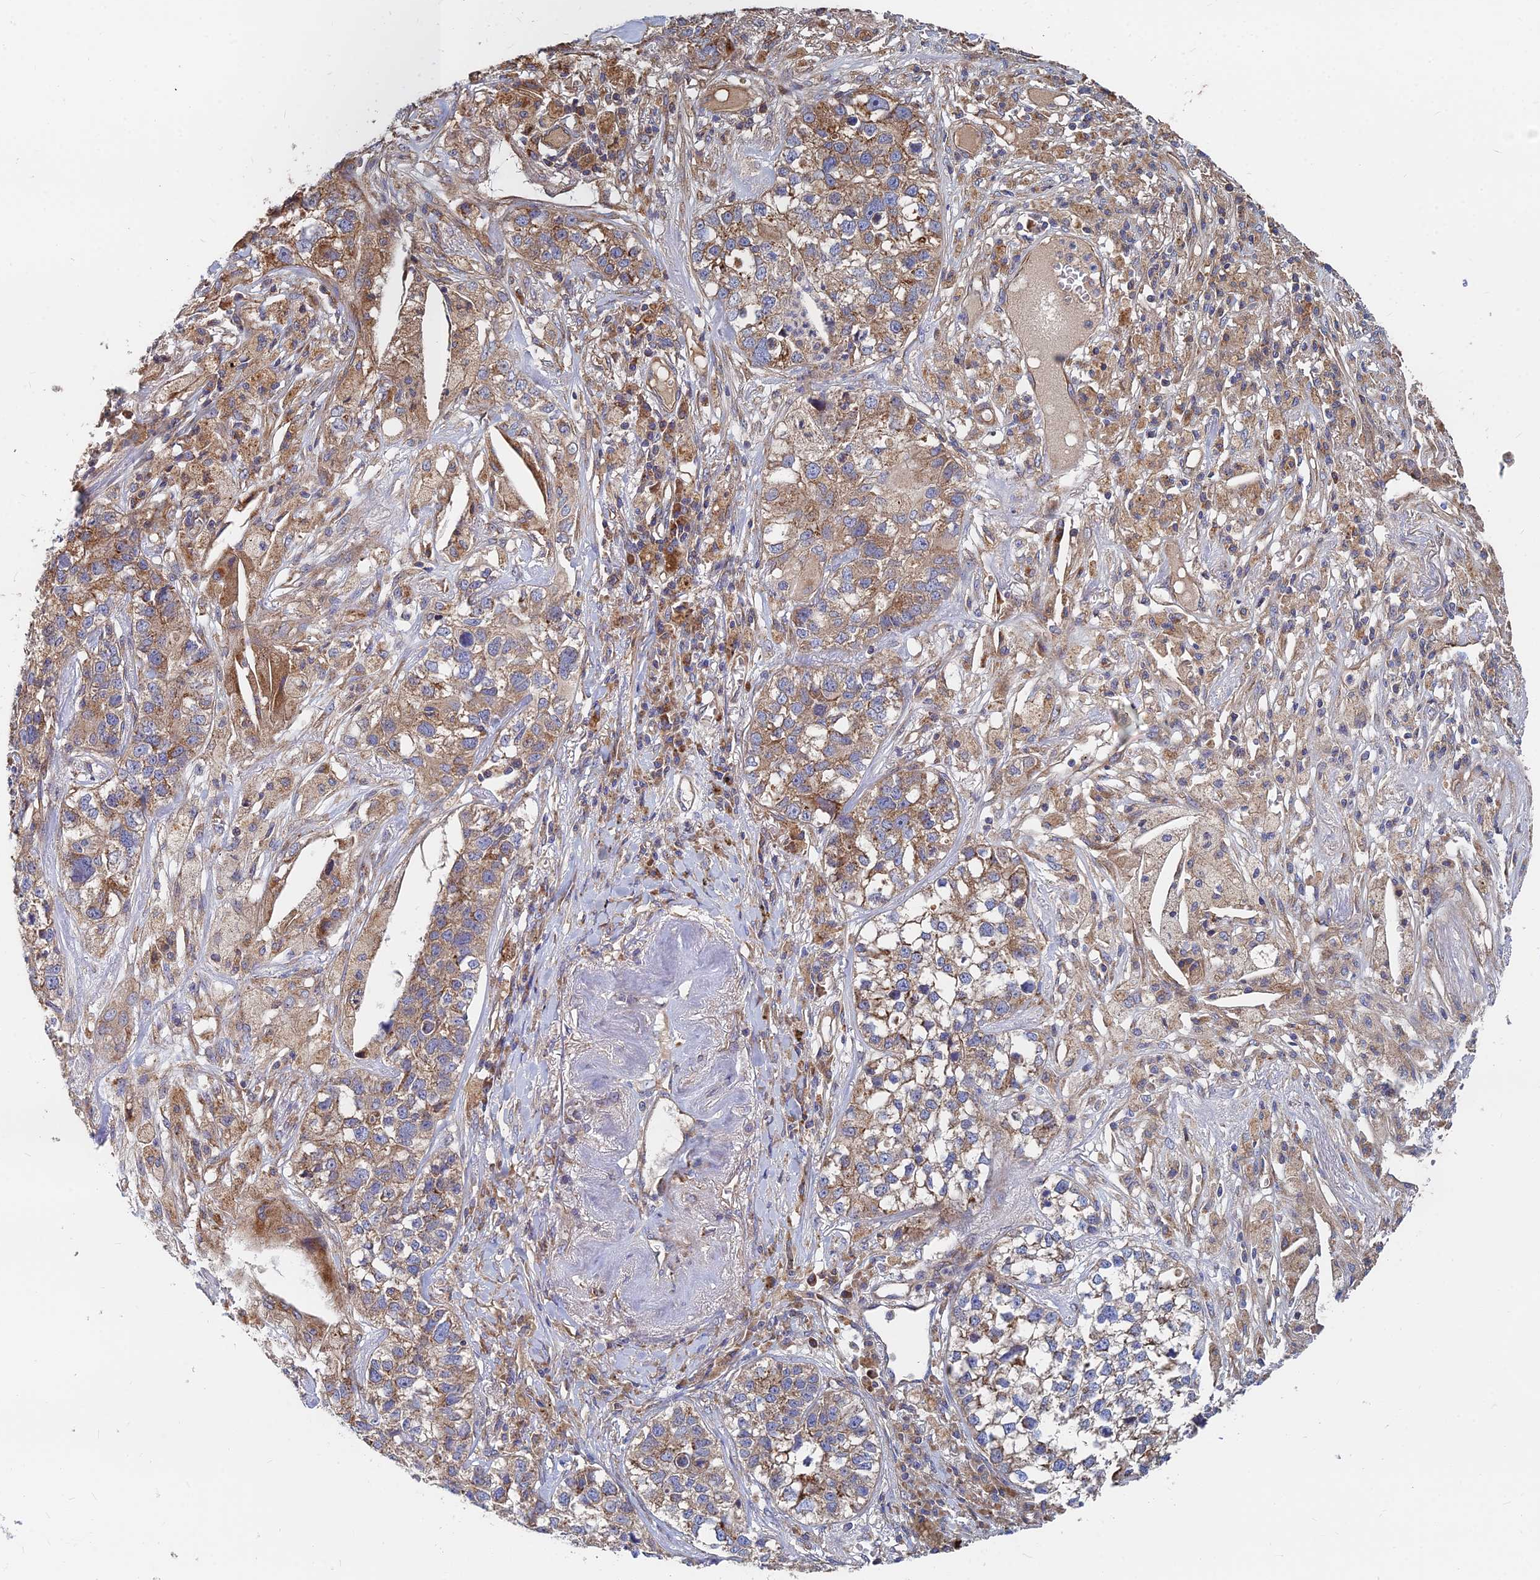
{"staining": {"intensity": "moderate", "quantity": ">75%", "location": "cytoplasmic/membranous"}, "tissue": "lung cancer", "cell_type": "Tumor cells", "image_type": "cancer", "snomed": [{"axis": "morphology", "description": "Adenocarcinoma, NOS"}, {"axis": "topography", "description": "Lung"}], "caption": "Tumor cells exhibit moderate cytoplasmic/membranous expression in about >75% of cells in lung cancer (adenocarcinoma).", "gene": "CCZ1", "patient": {"sex": "male", "age": 49}}